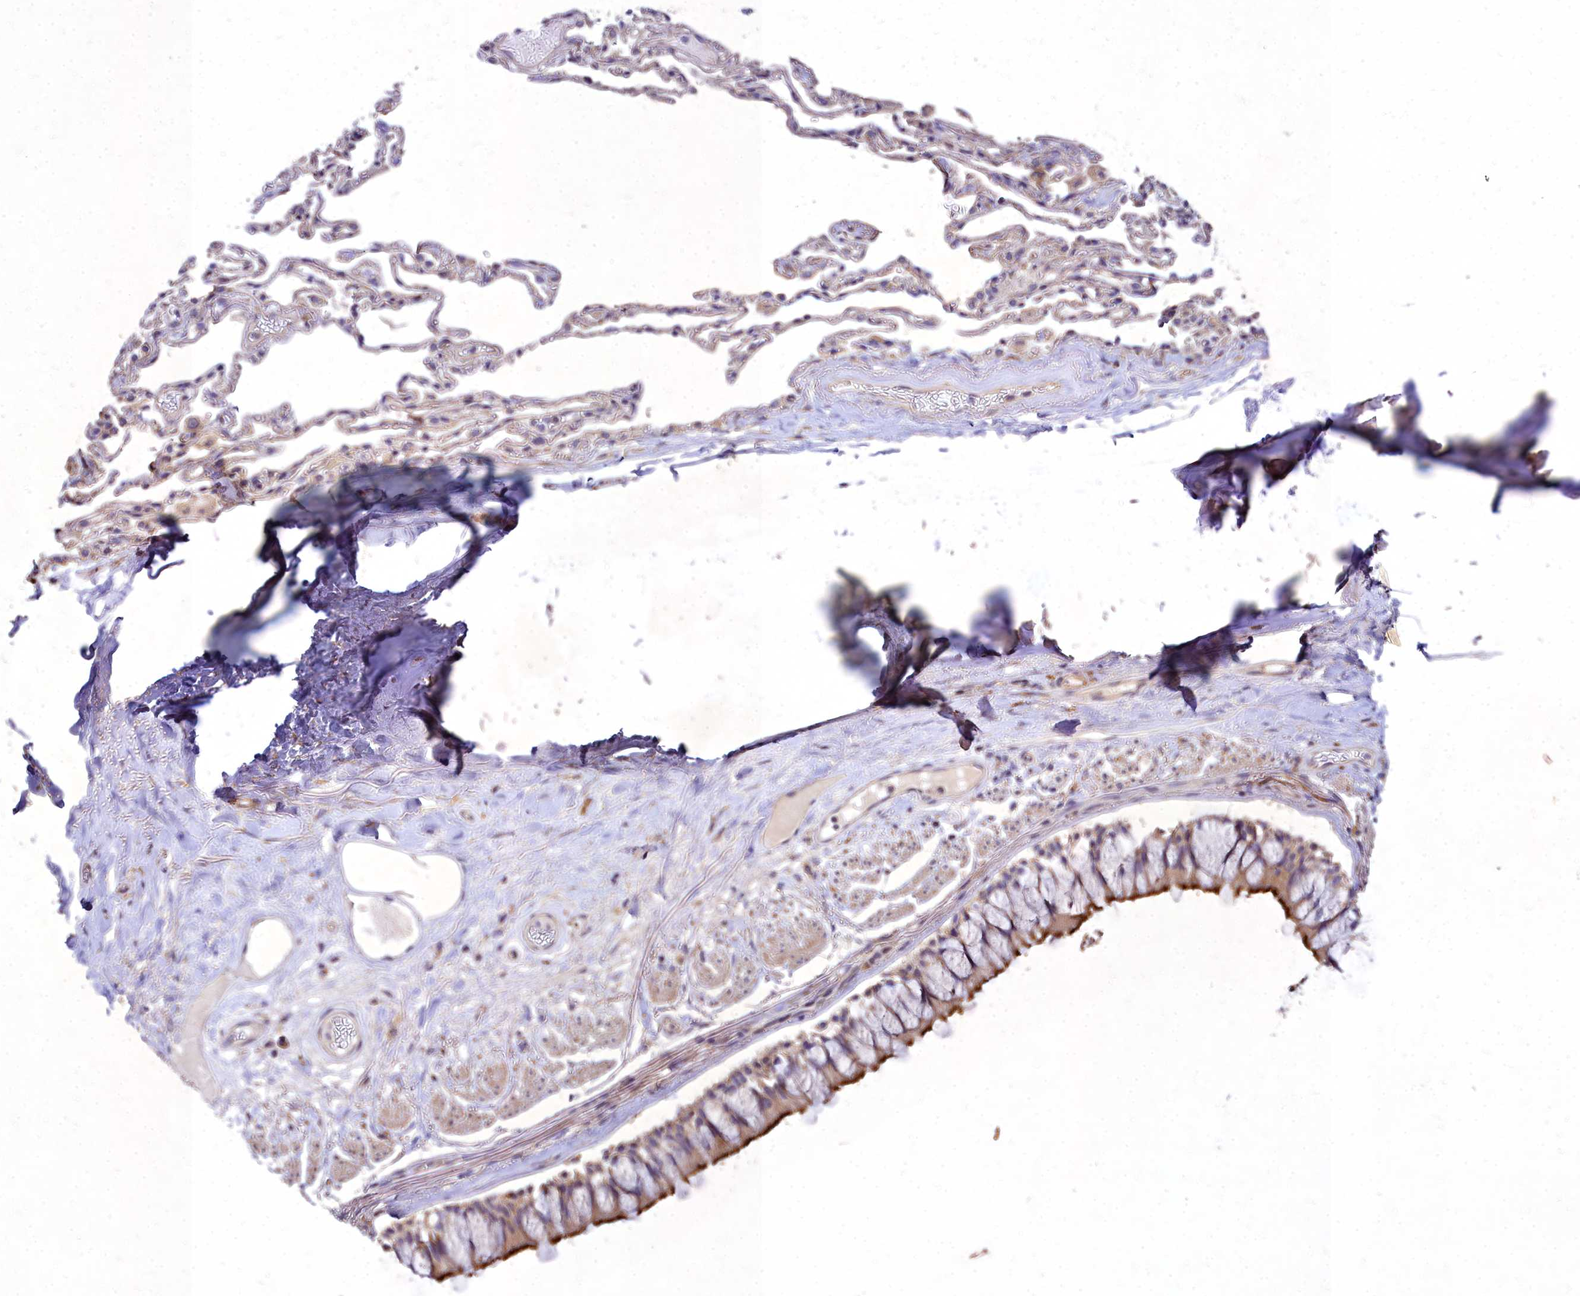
{"staining": {"intensity": "strong", "quantity": ">75%", "location": "cytoplasmic/membranous"}, "tissue": "bronchus", "cell_type": "Respiratory epithelial cells", "image_type": "normal", "snomed": [{"axis": "morphology", "description": "Normal tissue, NOS"}, {"axis": "topography", "description": "Bronchus"}], "caption": "Respiratory epithelial cells show high levels of strong cytoplasmic/membranous expression in about >75% of cells in benign bronchus. The protein is stained brown, and the nuclei are stained in blue (DAB (3,3'-diaminobenzidine) IHC with brightfield microscopy, high magnification).", "gene": "SKA1", "patient": {"sex": "male", "age": 65}}